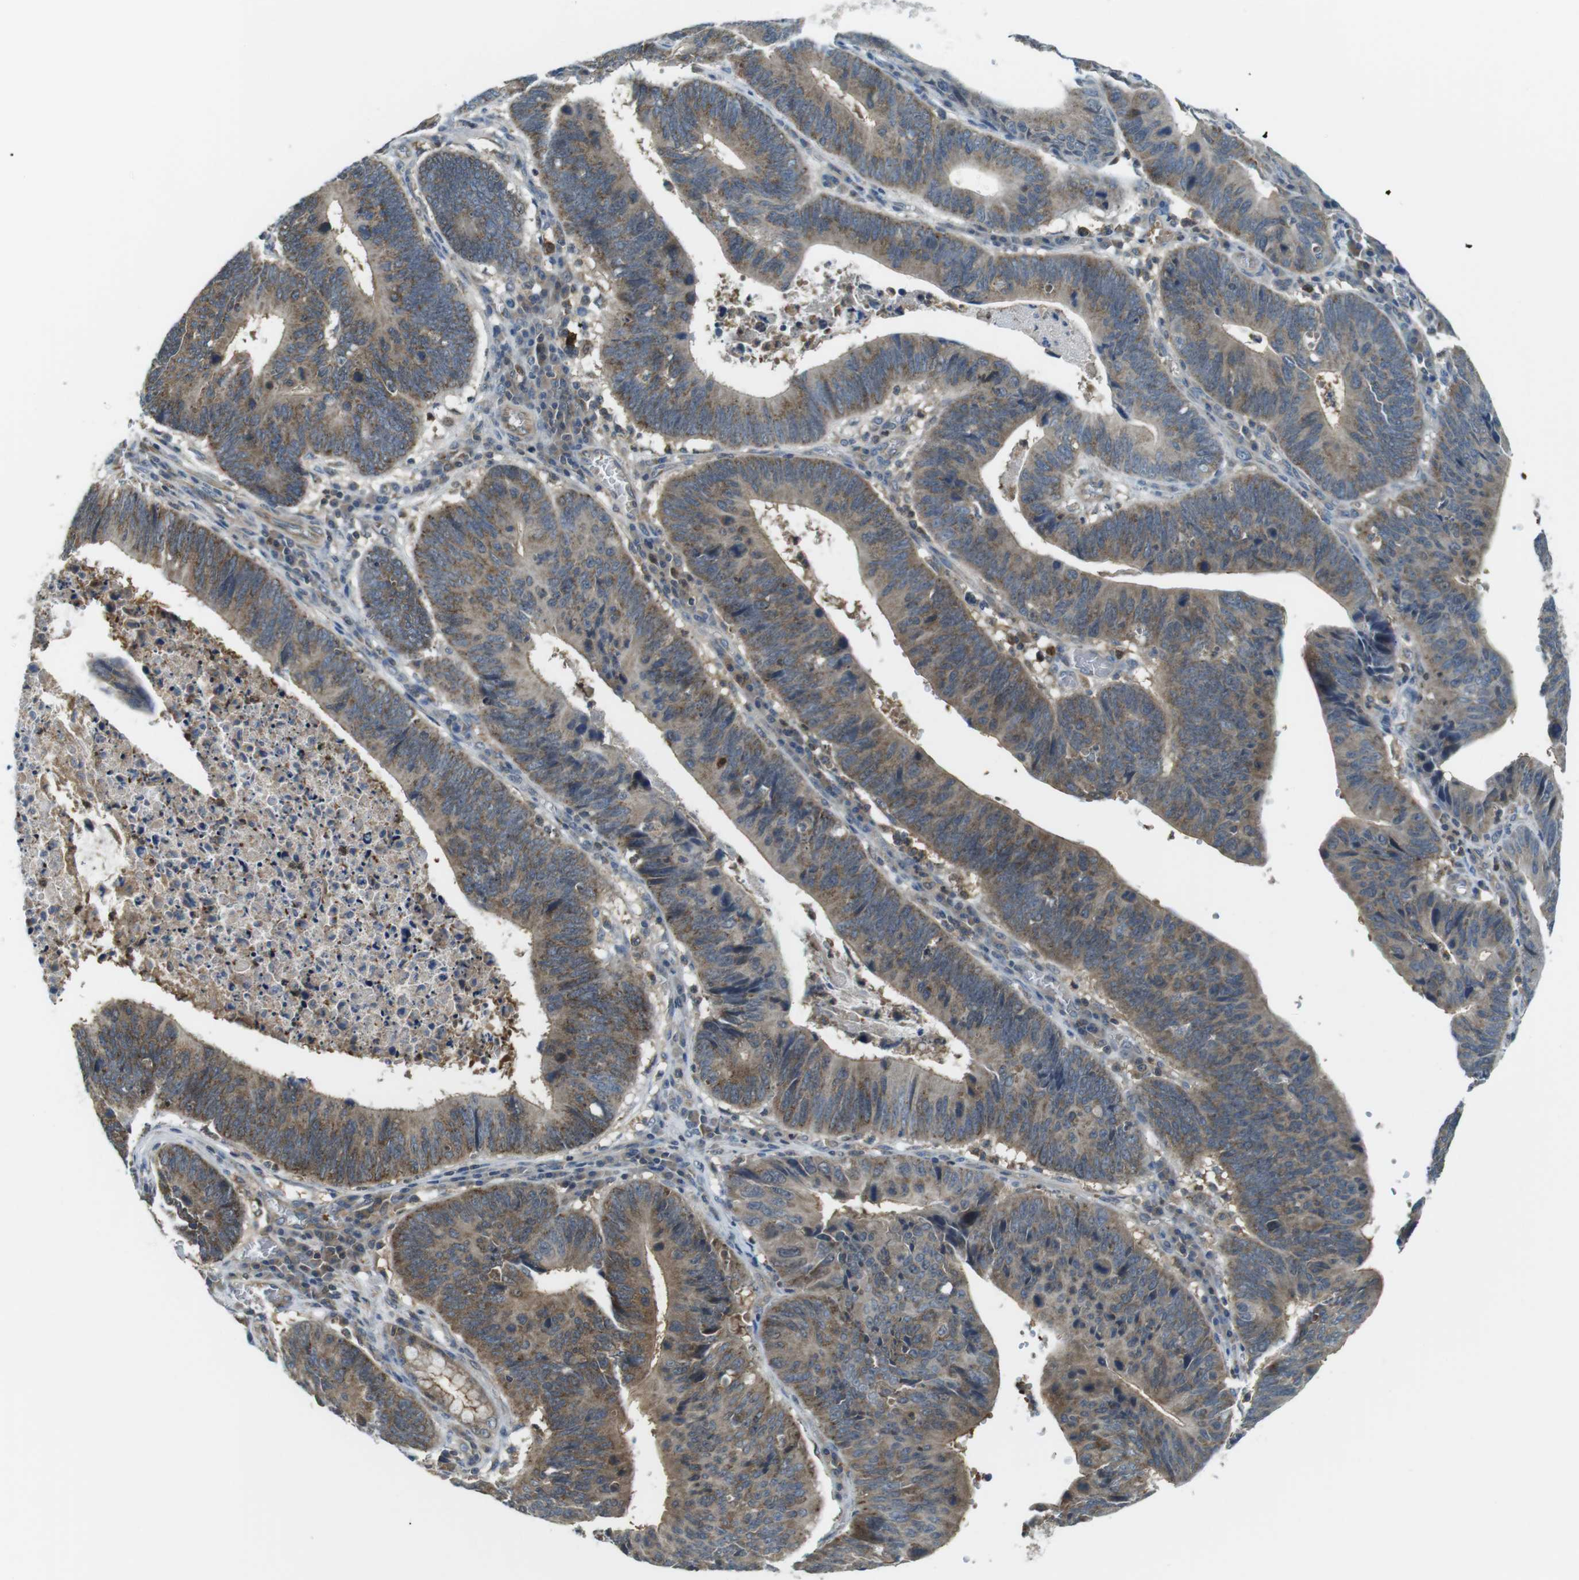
{"staining": {"intensity": "moderate", "quantity": ">75%", "location": "cytoplasmic/membranous"}, "tissue": "stomach cancer", "cell_type": "Tumor cells", "image_type": "cancer", "snomed": [{"axis": "morphology", "description": "Adenocarcinoma, NOS"}, {"axis": "topography", "description": "Stomach"}], "caption": "The image displays staining of stomach adenocarcinoma, revealing moderate cytoplasmic/membranous protein staining (brown color) within tumor cells.", "gene": "LRRC3B", "patient": {"sex": "male", "age": 59}}